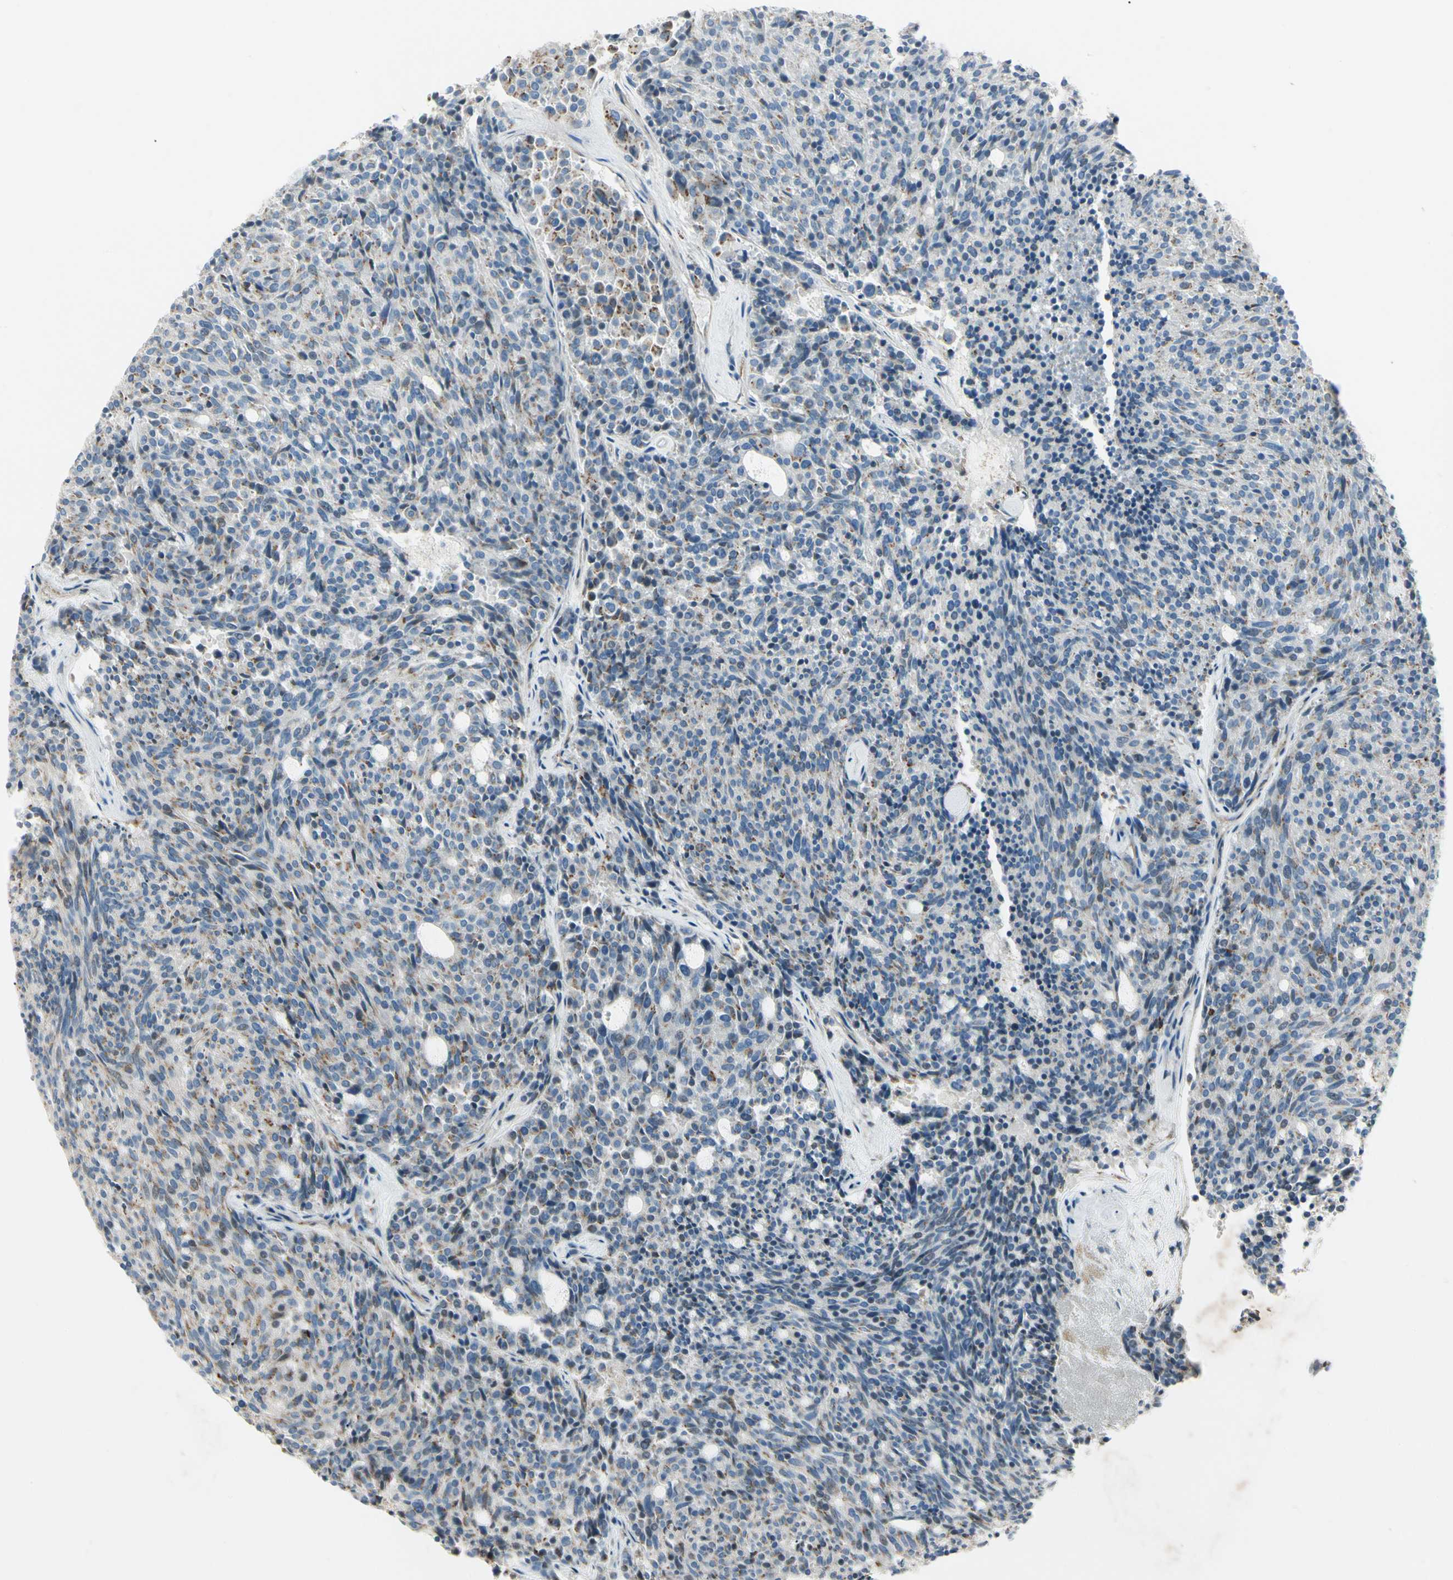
{"staining": {"intensity": "moderate", "quantity": "<25%", "location": "cytoplasmic/membranous"}, "tissue": "carcinoid", "cell_type": "Tumor cells", "image_type": "cancer", "snomed": [{"axis": "morphology", "description": "Carcinoid, malignant, NOS"}, {"axis": "topography", "description": "Pancreas"}], "caption": "Tumor cells demonstrate low levels of moderate cytoplasmic/membranous expression in approximately <25% of cells in carcinoid (malignant).", "gene": "ABCA3", "patient": {"sex": "female", "age": 54}}